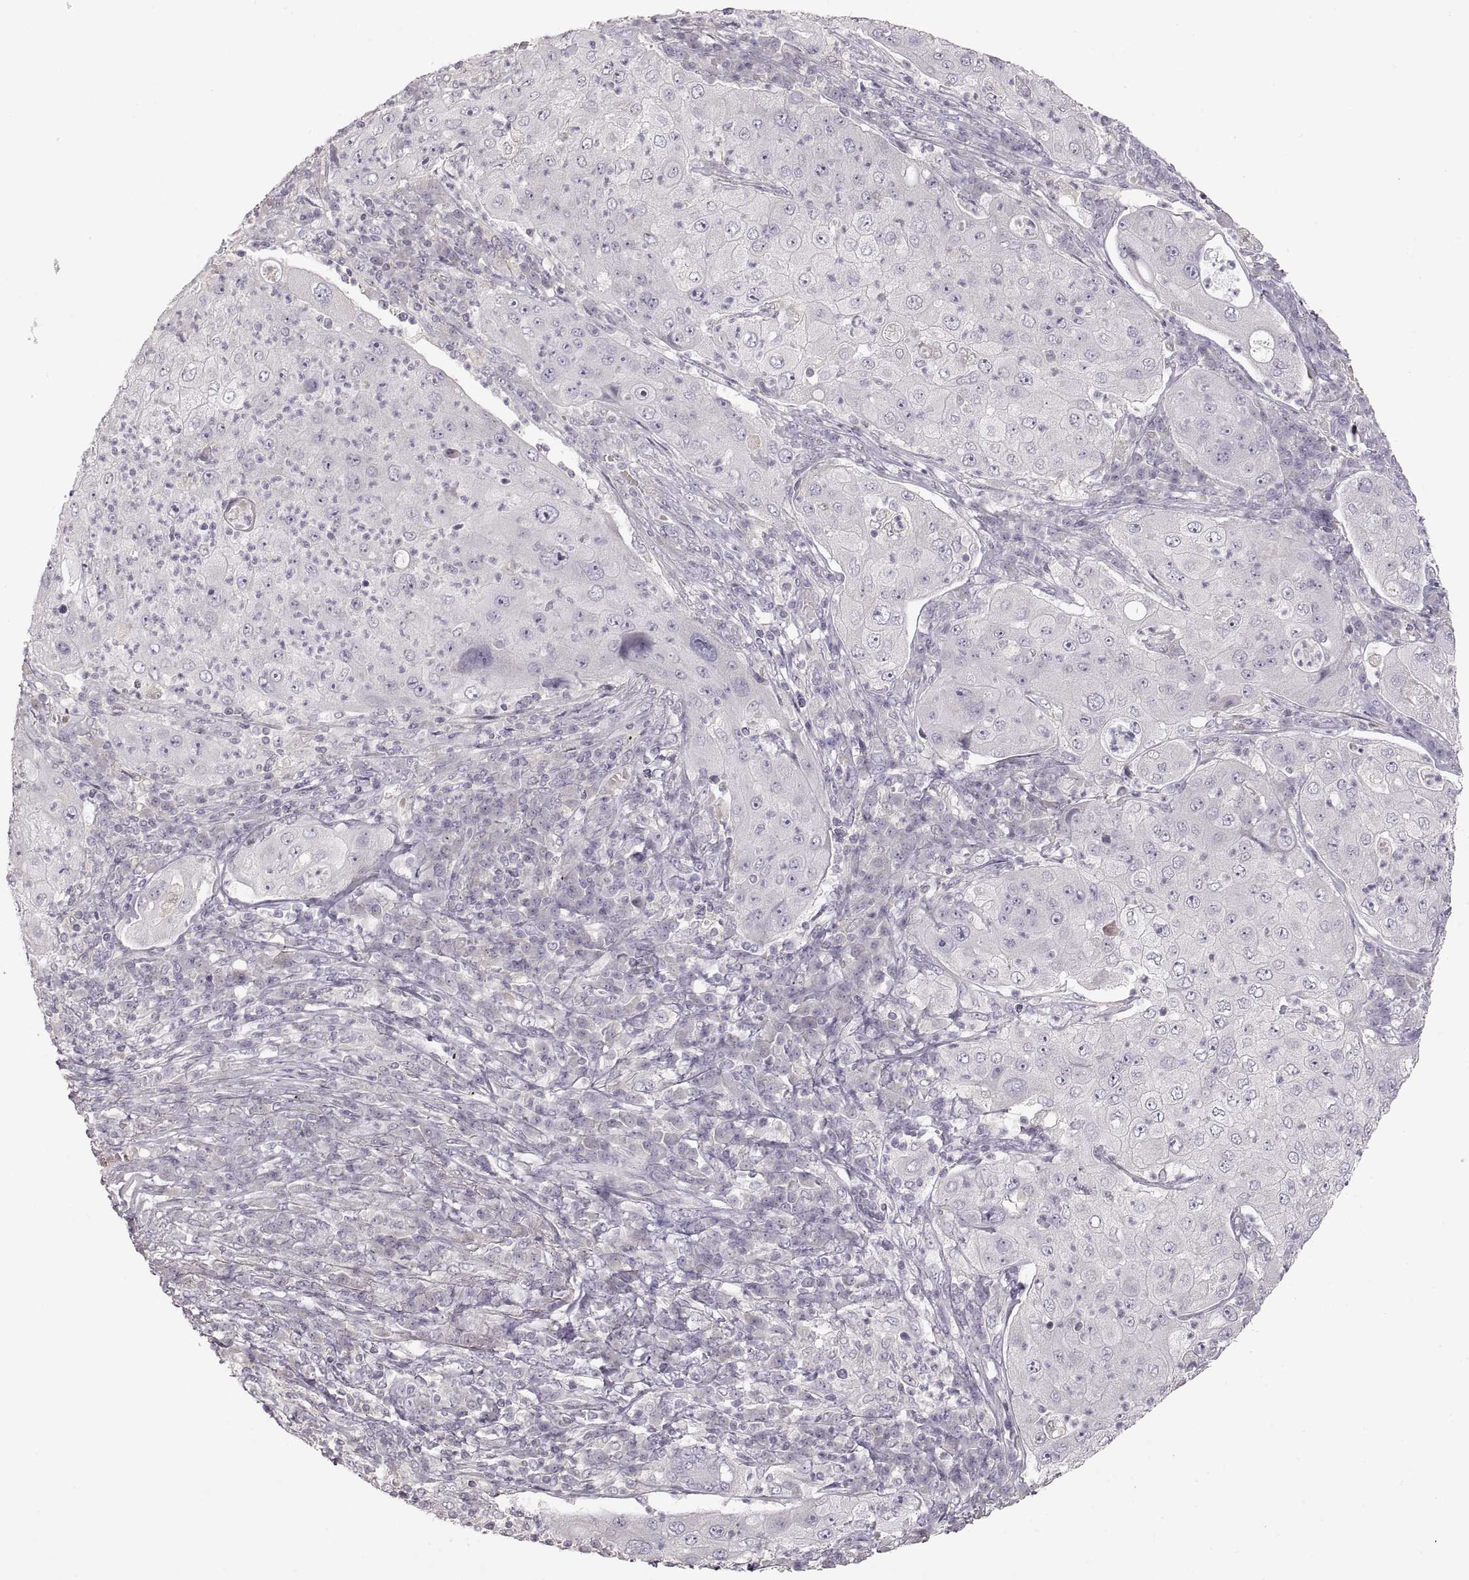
{"staining": {"intensity": "negative", "quantity": "none", "location": "none"}, "tissue": "lung cancer", "cell_type": "Tumor cells", "image_type": "cancer", "snomed": [{"axis": "morphology", "description": "Squamous cell carcinoma, NOS"}, {"axis": "topography", "description": "Lung"}], "caption": "High magnification brightfield microscopy of lung cancer stained with DAB (brown) and counterstained with hematoxylin (blue): tumor cells show no significant expression.", "gene": "PCSK2", "patient": {"sex": "female", "age": 59}}